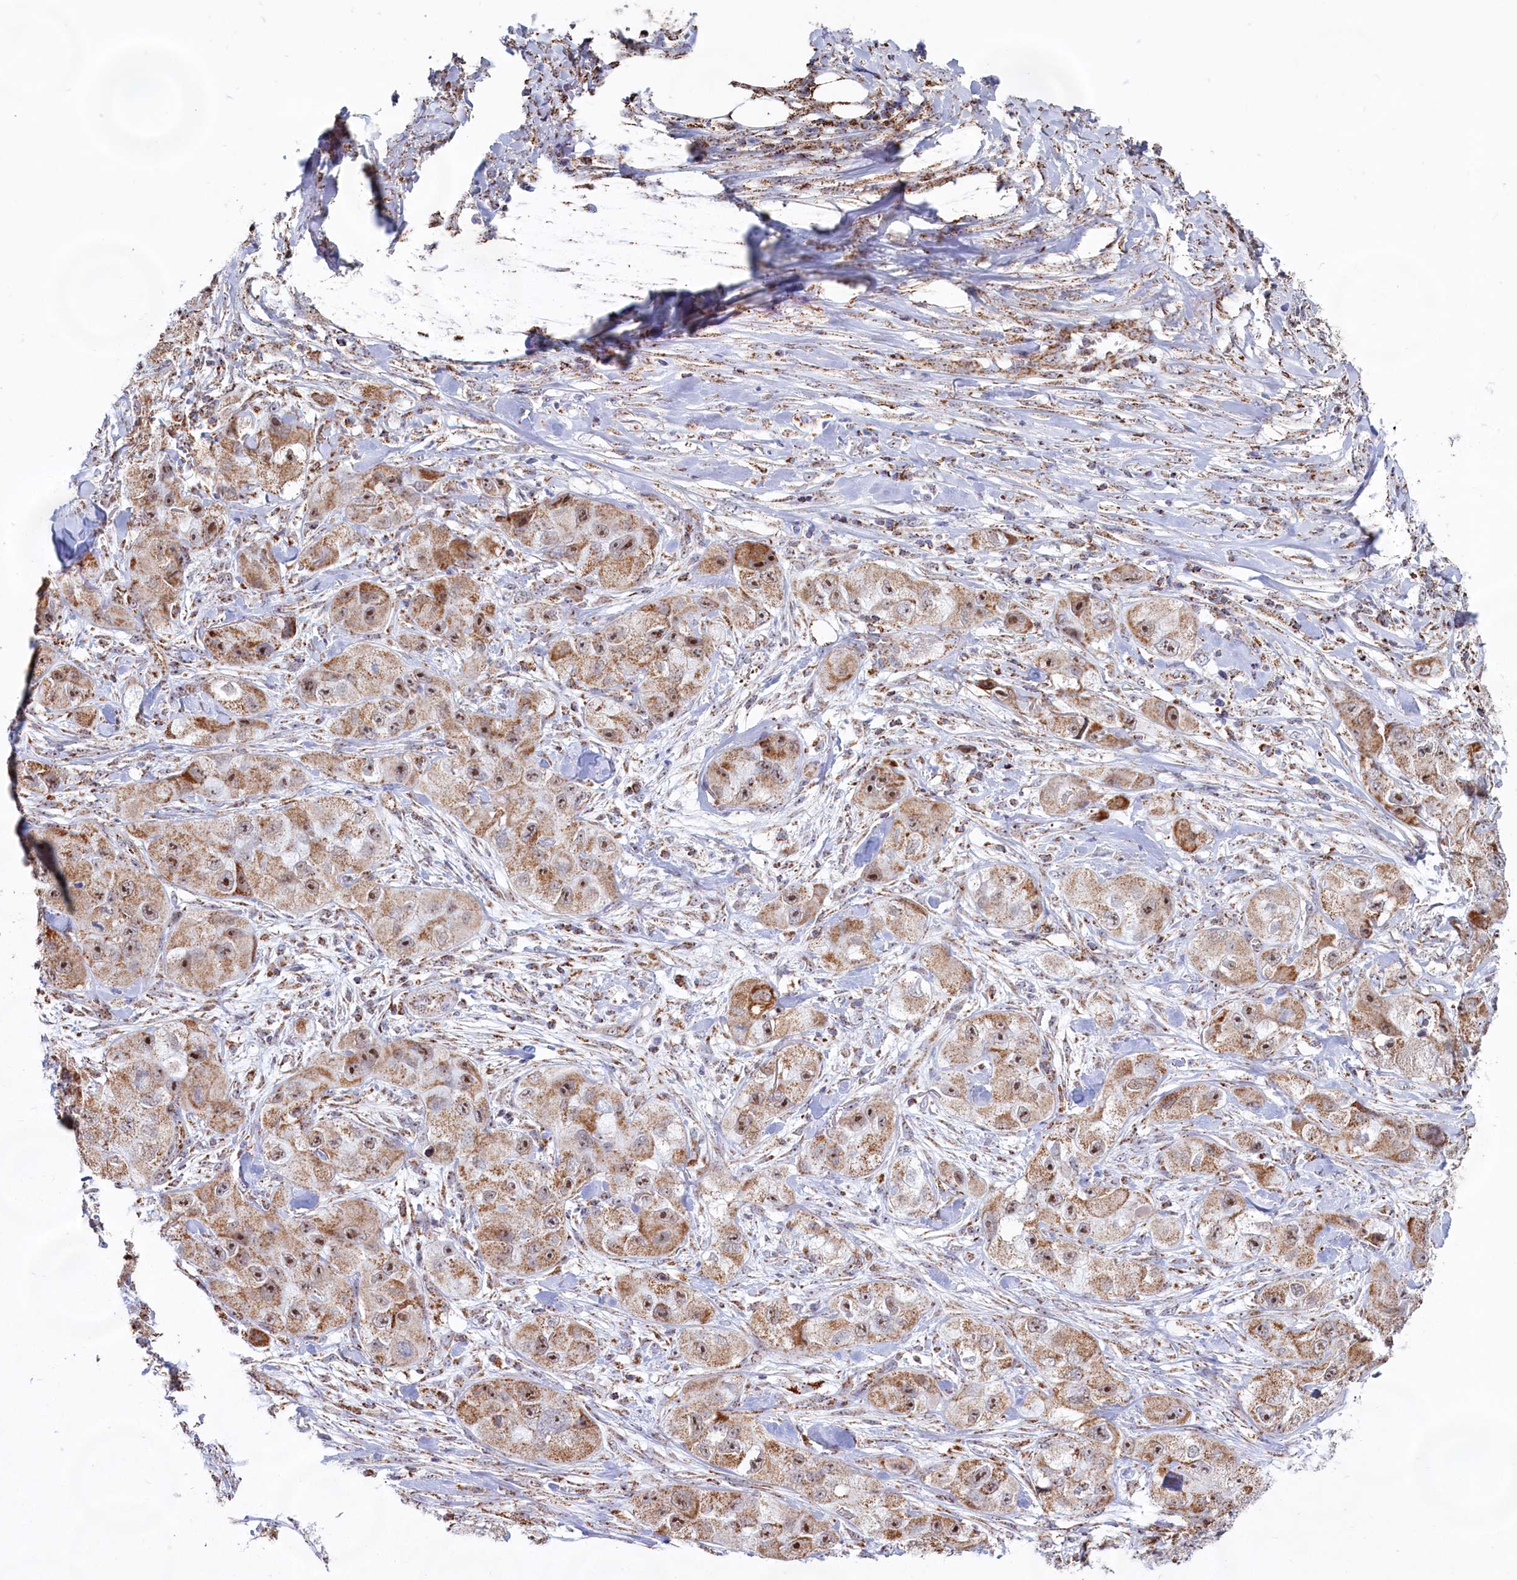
{"staining": {"intensity": "moderate", "quantity": ">75%", "location": "cytoplasmic/membranous,nuclear"}, "tissue": "skin cancer", "cell_type": "Tumor cells", "image_type": "cancer", "snomed": [{"axis": "morphology", "description": "Squamous cell carcinoma, NOS"}, {"axis": "topography", "description": "Skin"}, {"axis": "topography", "description": "Subcutis"}], "caption": "Tumor cells reveal medium levels of moderate cytoplasmic/membranous and nuclear positivity in about >75% of cells in skin cancer. (IHC, brightfield microscopy, high magnification).", "gene": "C1D", "patient": {"sex": "male", "age": 73}}